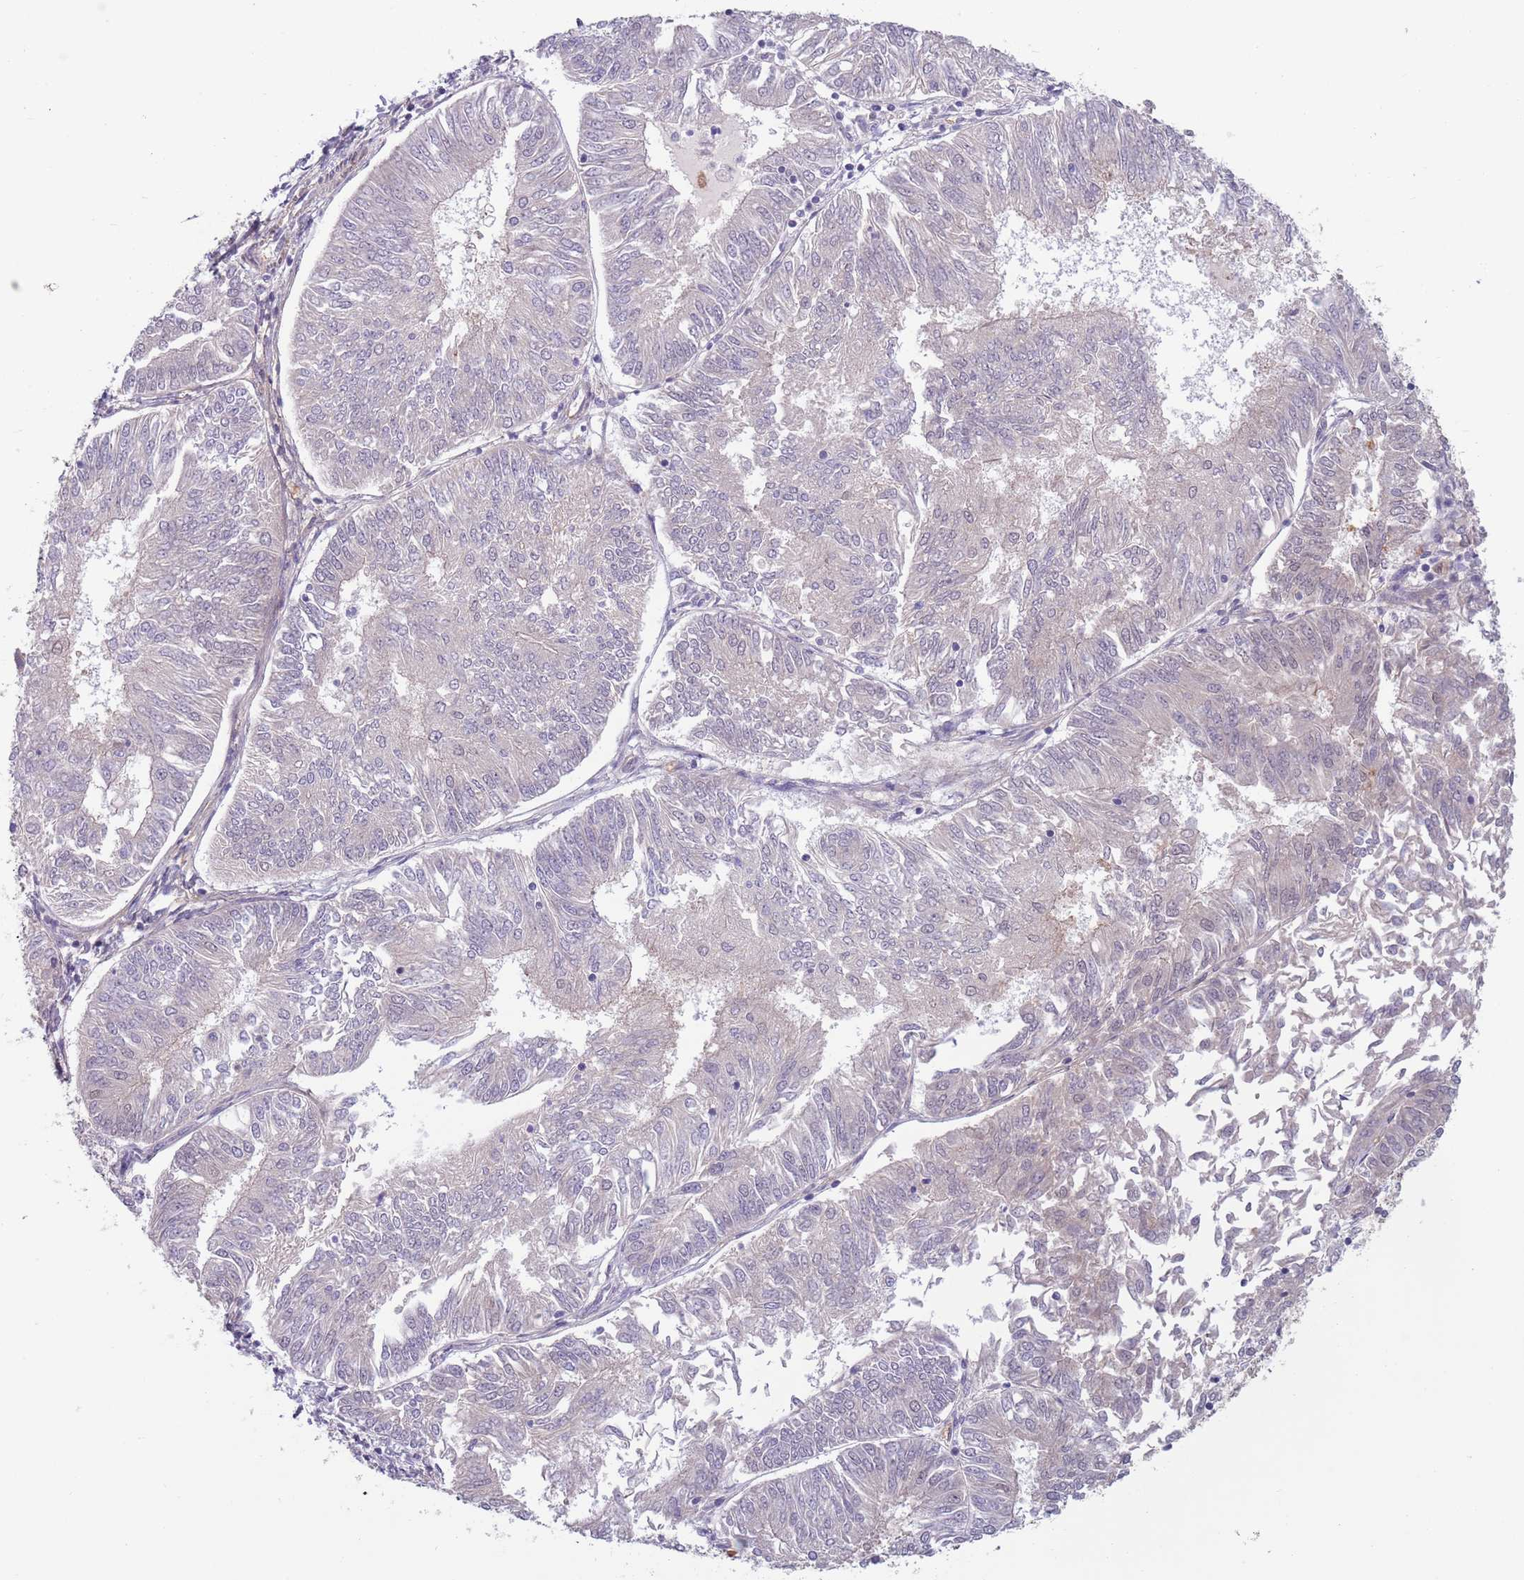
{"staining": {"intensity": "negative", "quantity": "none", "location": "none"}, "tissue": "endometrial cancer", "cell_type": "Tumor cells", "image_type": "cancer", "snomed": [{"axis": "morphology", "description": "Adenocarcinoma, NOS"}, {"axis": "topography", "description": "Endometrium"}], "caption": "Tumor cells are negative for brown protein staining in endometrial cancer.", "gene": "CLNS1A", "patient": {"sex": "female", "age": 58}}